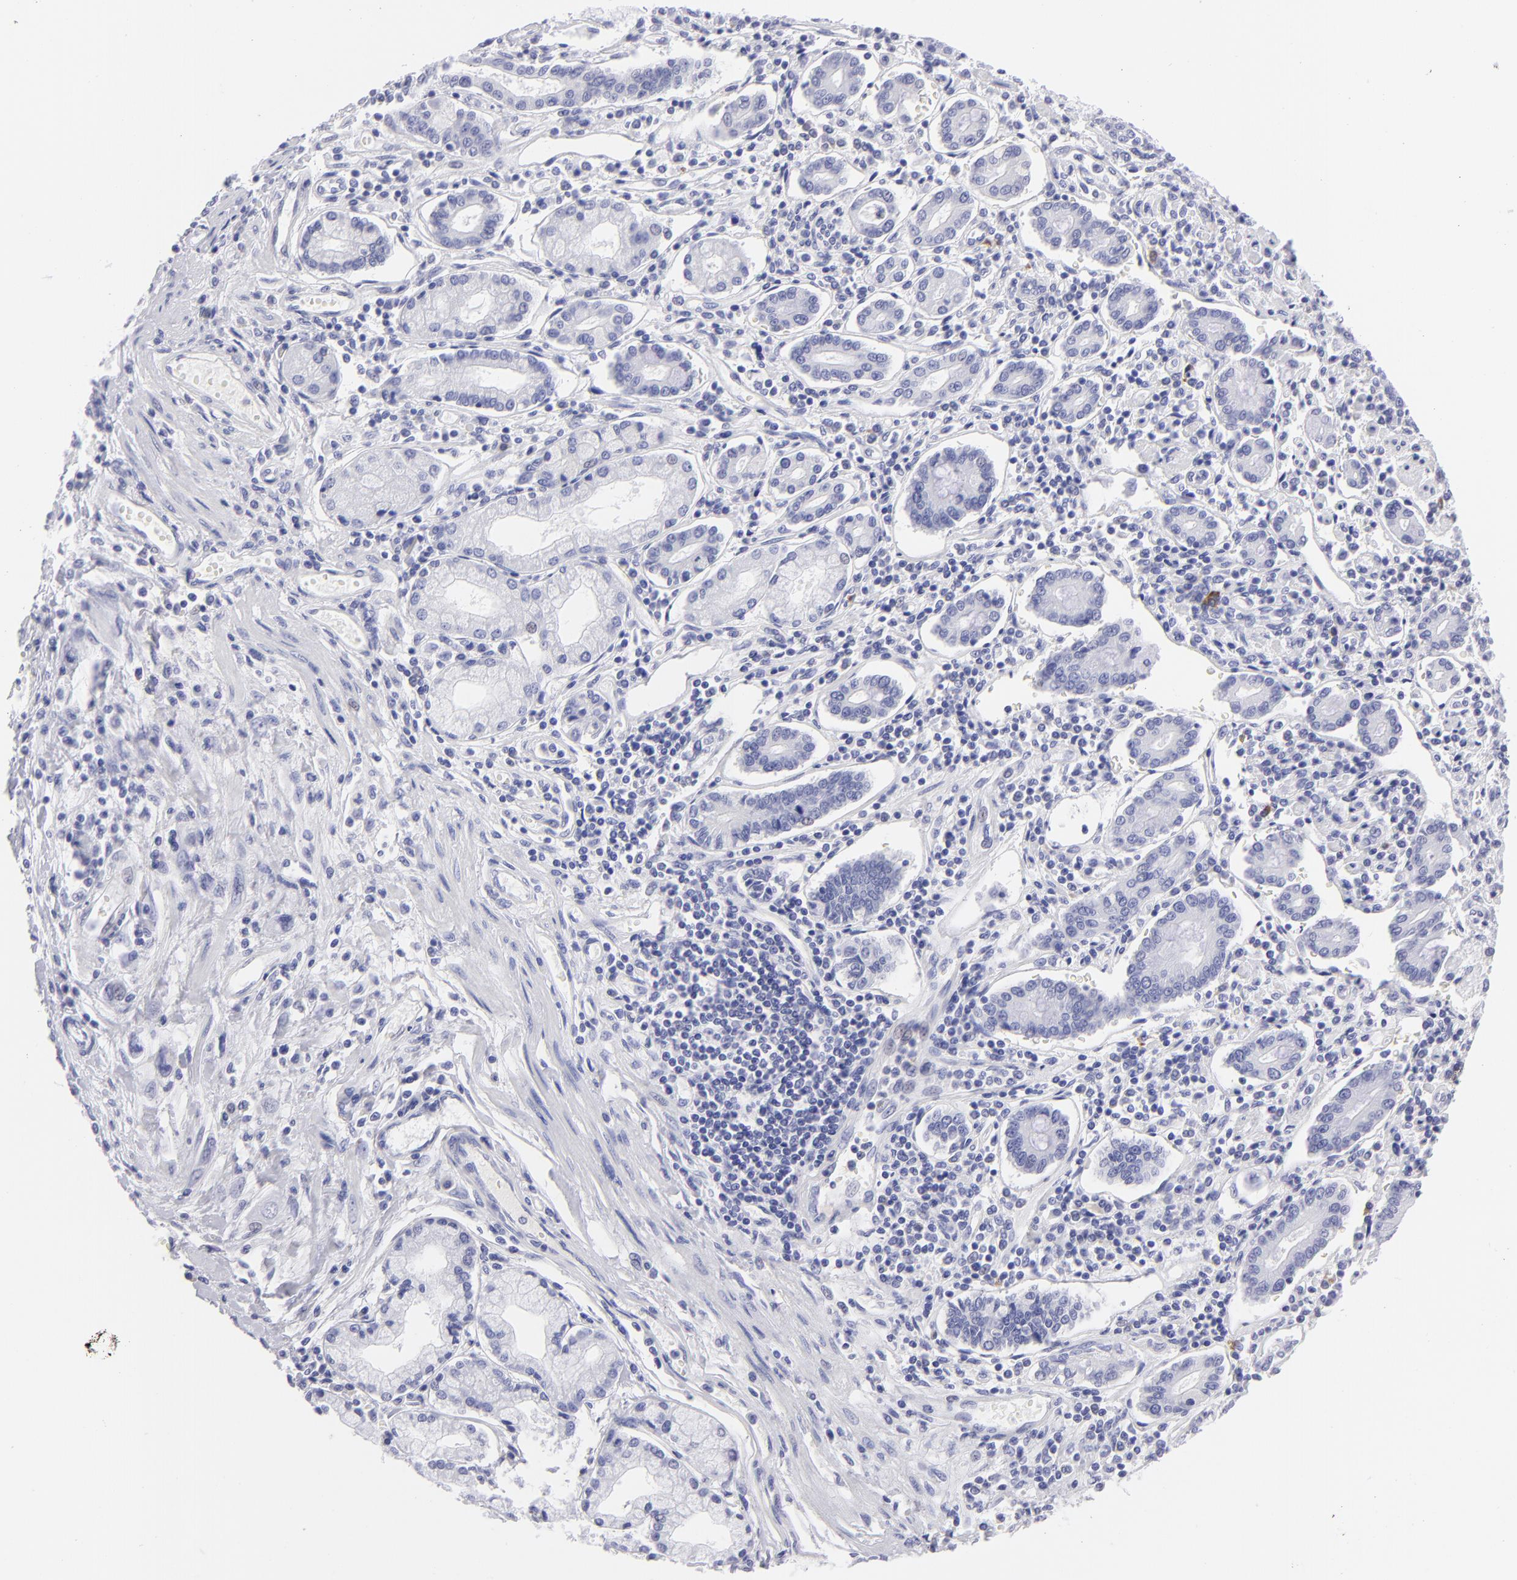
{"staining": {"intensity": "negative", "quantity": "none", "location": "none"}, "tissue": "pancreatic cancer", "cell_type": "Tumor cells", "image_type": "cancer", "snomed": [{"axis": "morphology", "description": "Adenocarcinoma, NOS"}, {"axis": "topography", "description": "Pancreas"}], "caption": "Protein analysis of pancreatic cancer (adenocarcinoma) demonstrates no significant expression in tumor cells.", "gene": "SLC1A2", "patient": {"sex": "female", "age": 57}}